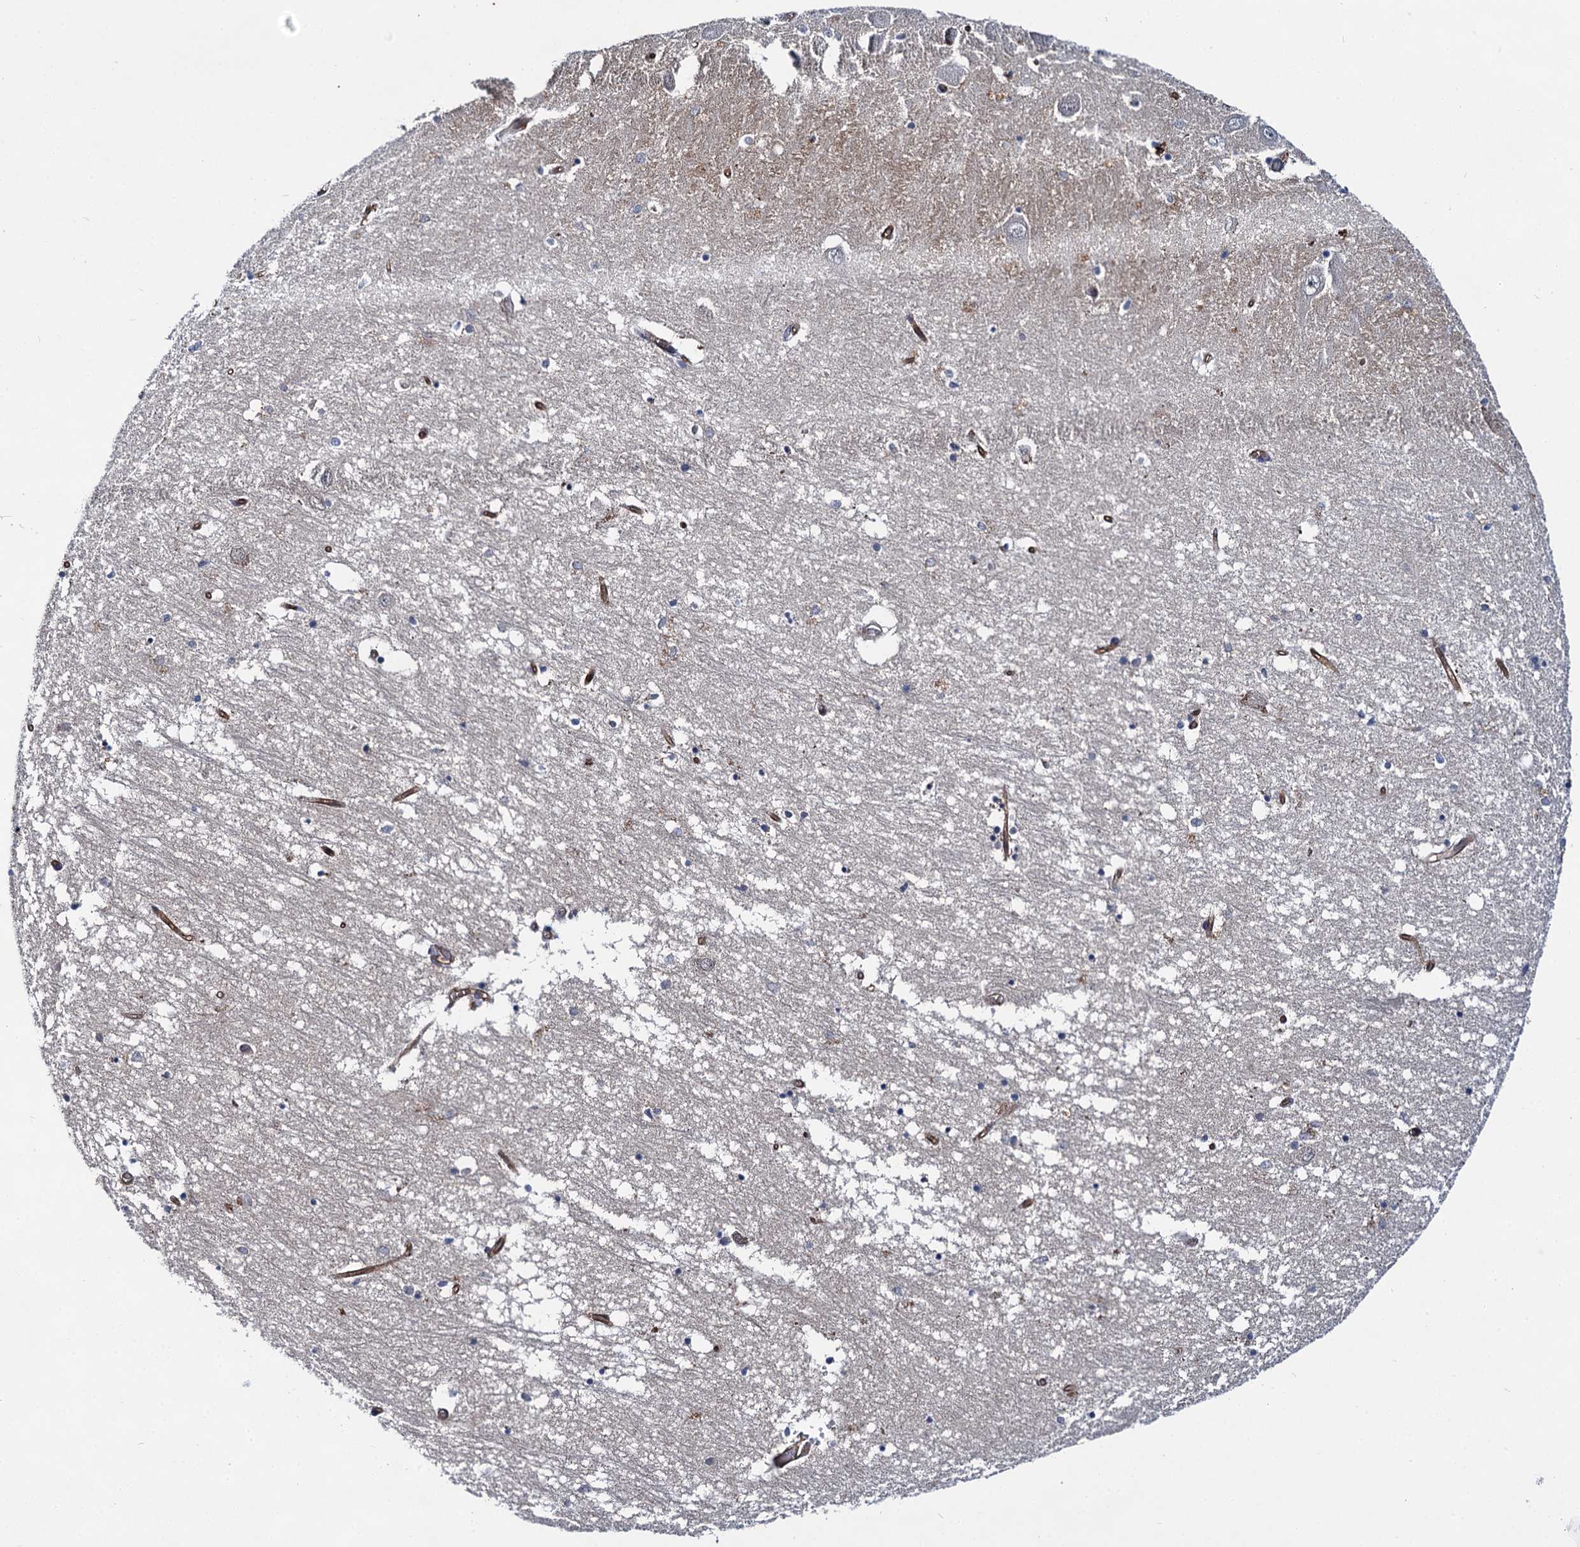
{"staining": {"intensity": "negative", "quantity": "none", "location": "none"}, "tissue": "hippocampus", "cell_type": "Glial cells", "image_type": "normal", "snomed": [{"axis": "morphology", "description": "Normal tissue, NOS"}, {"axis": "topography", "description": "Hippocampus"}], "caption": "Immunohistochemical staining of unremarkable hippocampus exhibits no significant expression in glial cells. (DAB (3,3'-diaminobenzidine) IHC visualized using brightfield microscopy, high magnification).", "gene": "ABLIM1", "patient": {"sex": "male", "age": 70}}